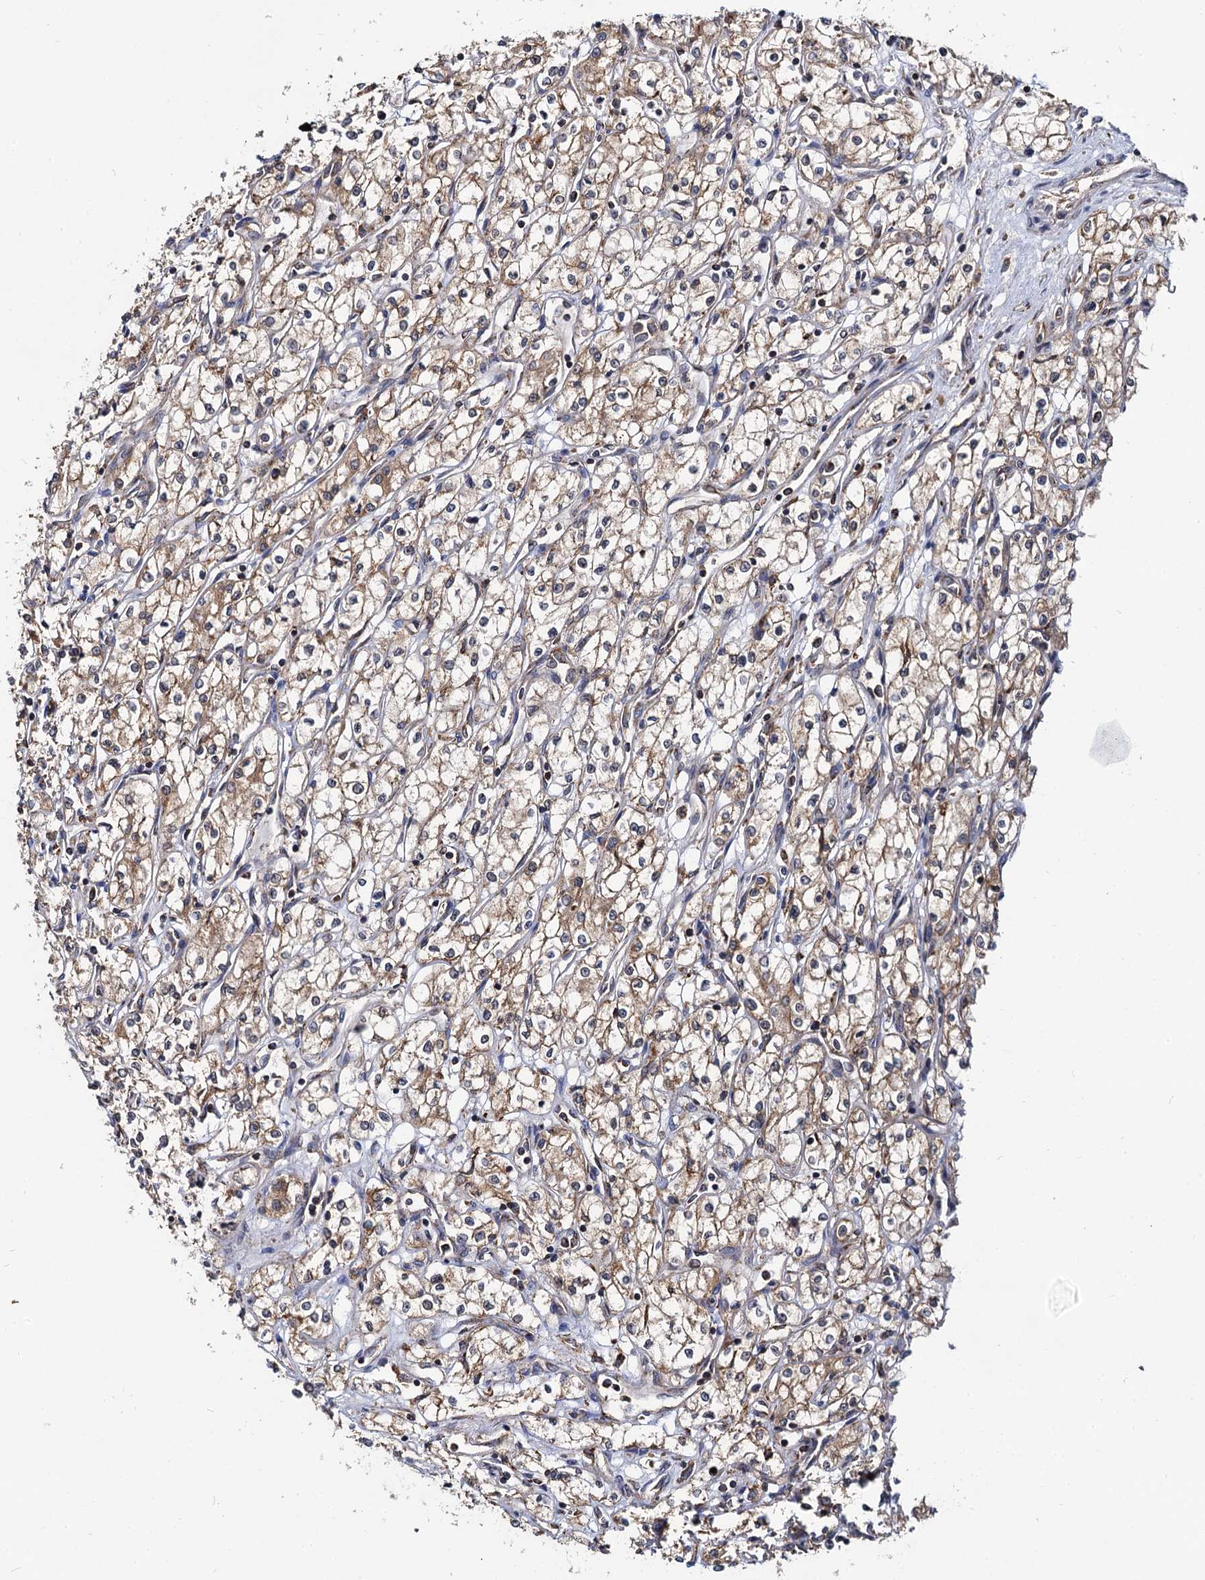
{"staining": {"intensity": "moderate", "quantity": ">75%", "location": "cytoplasmic/membranous"}, "tissue": "renal cancer", "cell_type": "Tumor cells", "image_type": "cancer", "snomed": [{"axis": "morphology", "description": "Adenocarcinoma, NOS"}, {"axis": "topography", "description": "Kidney"}], "caption": "A brown stain highlights moderate cytoplasmic/membranous positivity of a protein in human renal adenocarcinoma tumor cells. The staining was performed using DAB to visualize the protein expression in brown, while the nuclei were stained in blue with hematoxylin (Magnification: 20x).", "gene": "UFM1", "patient": {"sex": "male", "age": 59}}